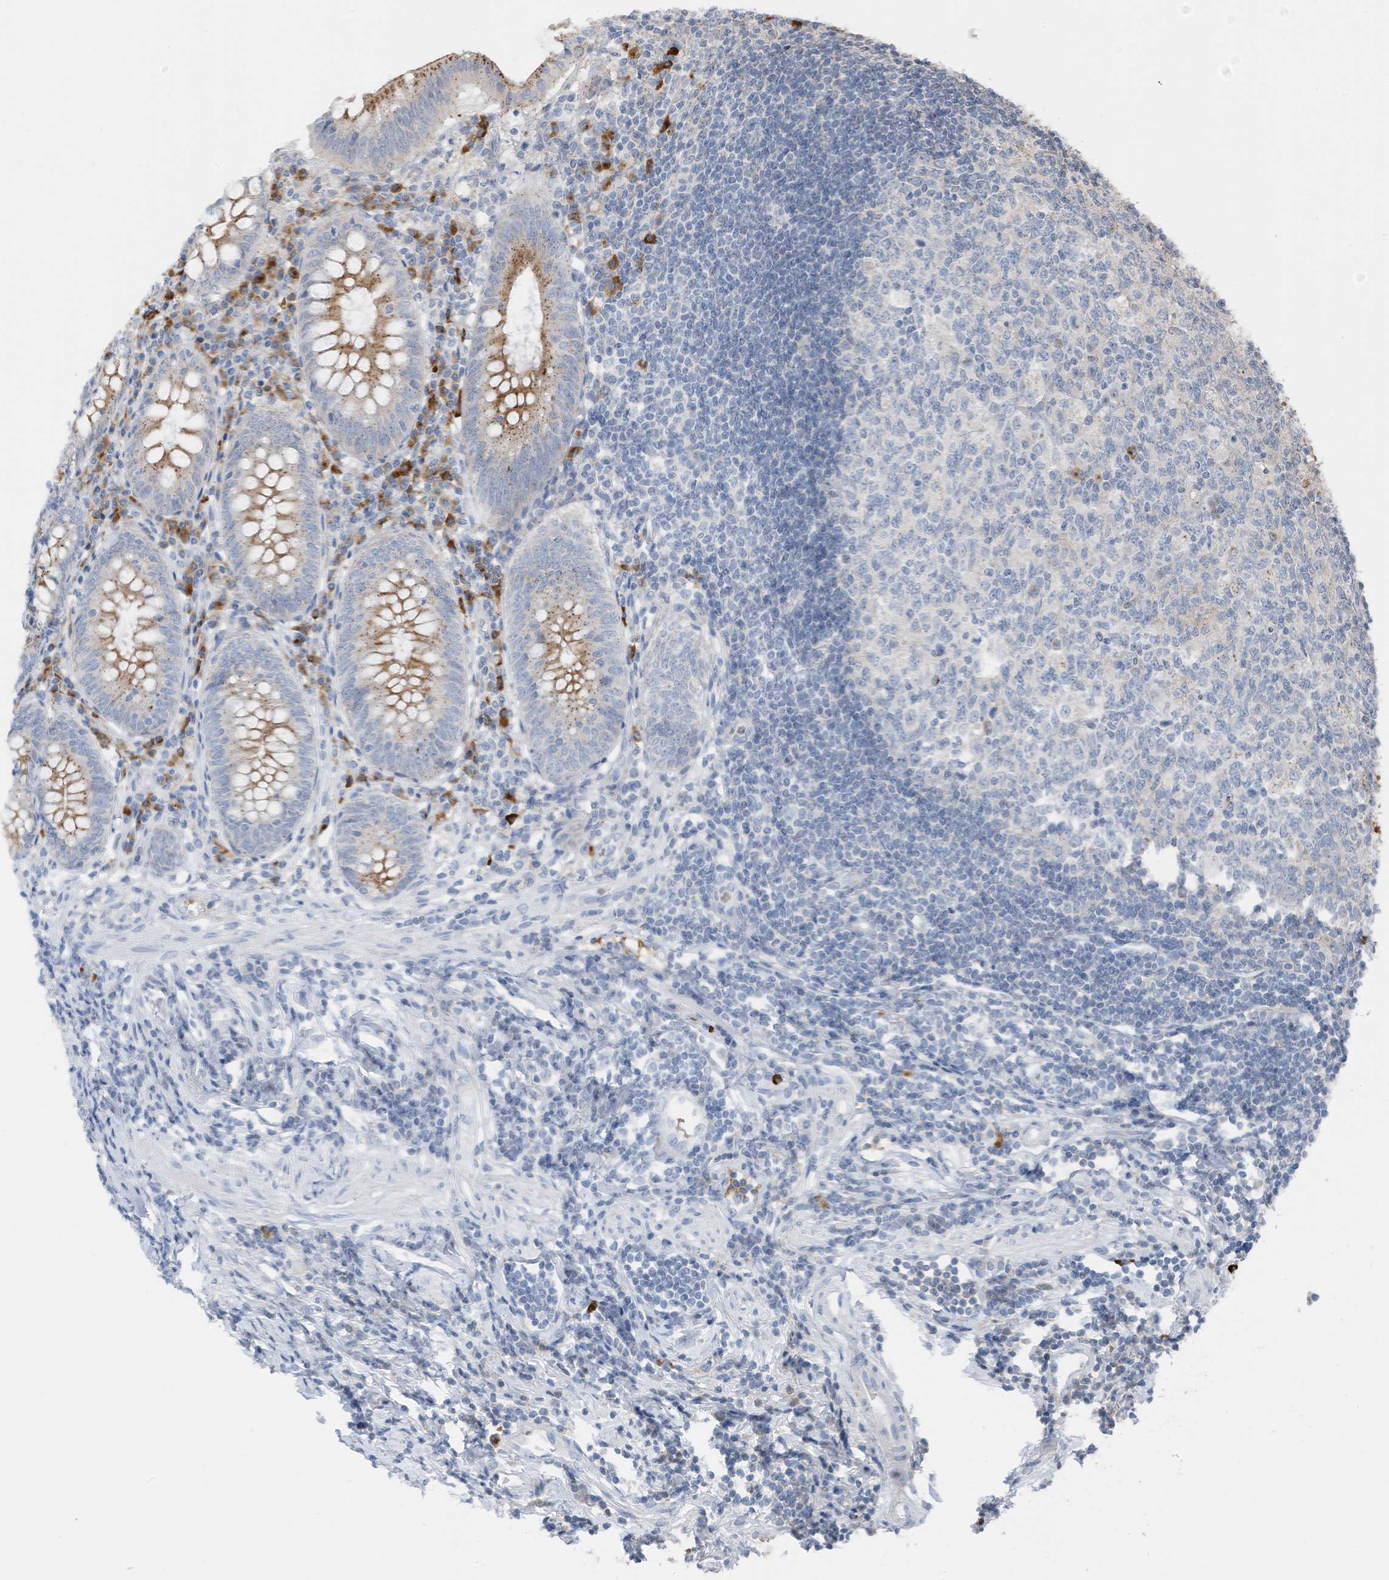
{"staining": {"intensity": "moderate", "quantity": "25%-75%", "location": "cytoplasmic/membranous"}, "tissue": "appendix", "cell_type": "Glandular cells", "image_type": "normal", "snomed": [{"axis": "morphology", "description": "Normal tissue, NOS"}, {"axis": "topography", "description": "Appendix"}], "caption": "Benign appendix shows moderate cytoplasmic/membranous positivity in about 25%-75% of glandular cells, visualized by immunohistochemistry.", "gene": "CHMP2B", "patient": {"sex": "female", "age": 54}}